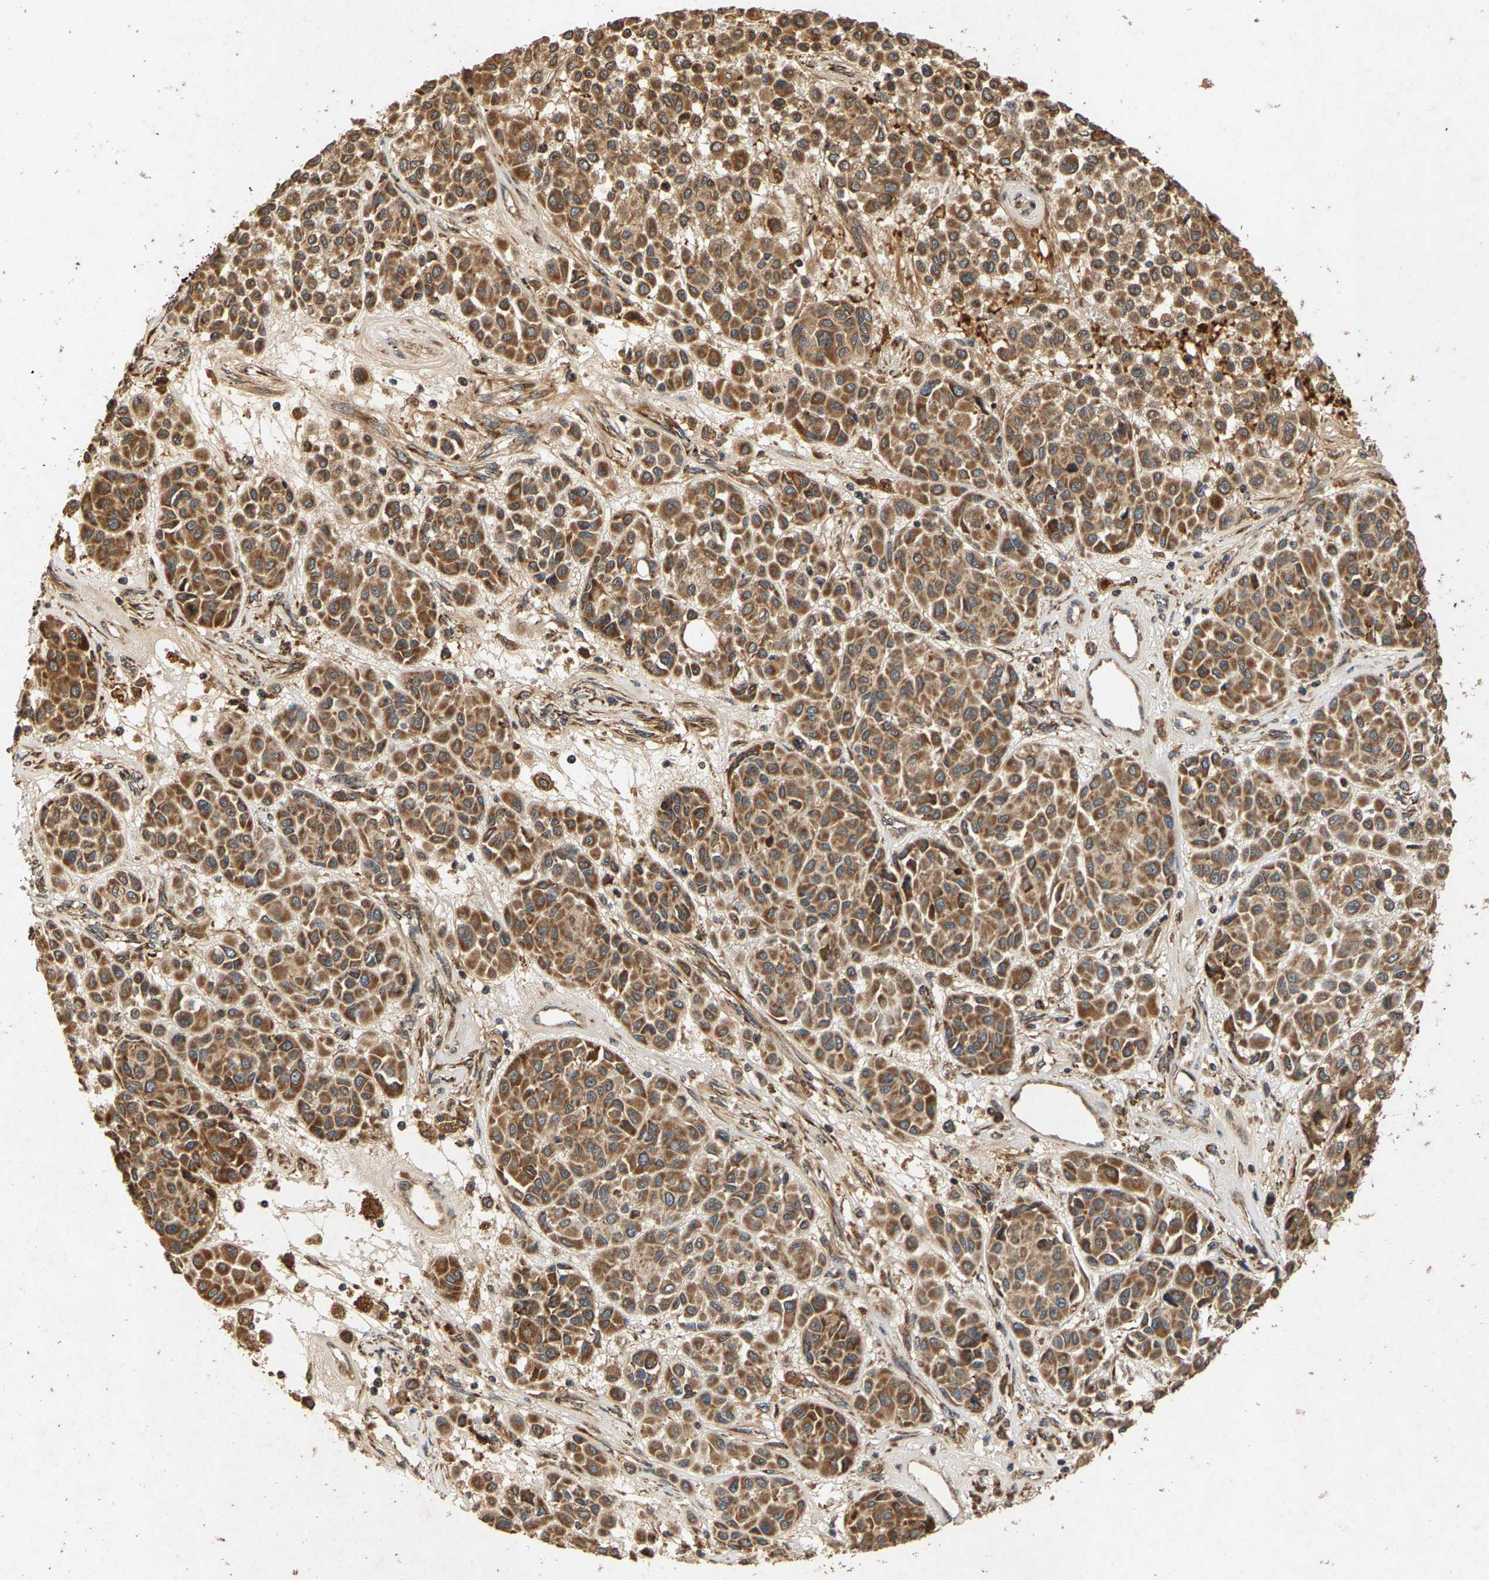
{"staining": {"intensity": "moderate", "quantity": ">75%", "location": "cytoplasmic/membranous"}, "tissue": "melanoma", "cell_type": "Tumor cells", "image_type": "cancer", "snomed": [{"axis": "morphology", "description": "Malignant melanoma, Metastatic site"}, {"axis": "topography", "description": "Soft tissue"}], "caption": "Human malignant melanoma (metastatic site) stained for a protein (brown) reveals moderate cytoplasmic/membranous positive expression in approximately >75% of tumor cells.", "gene": "CIDEC", "patient": {"sex": "male", "age": 41}}